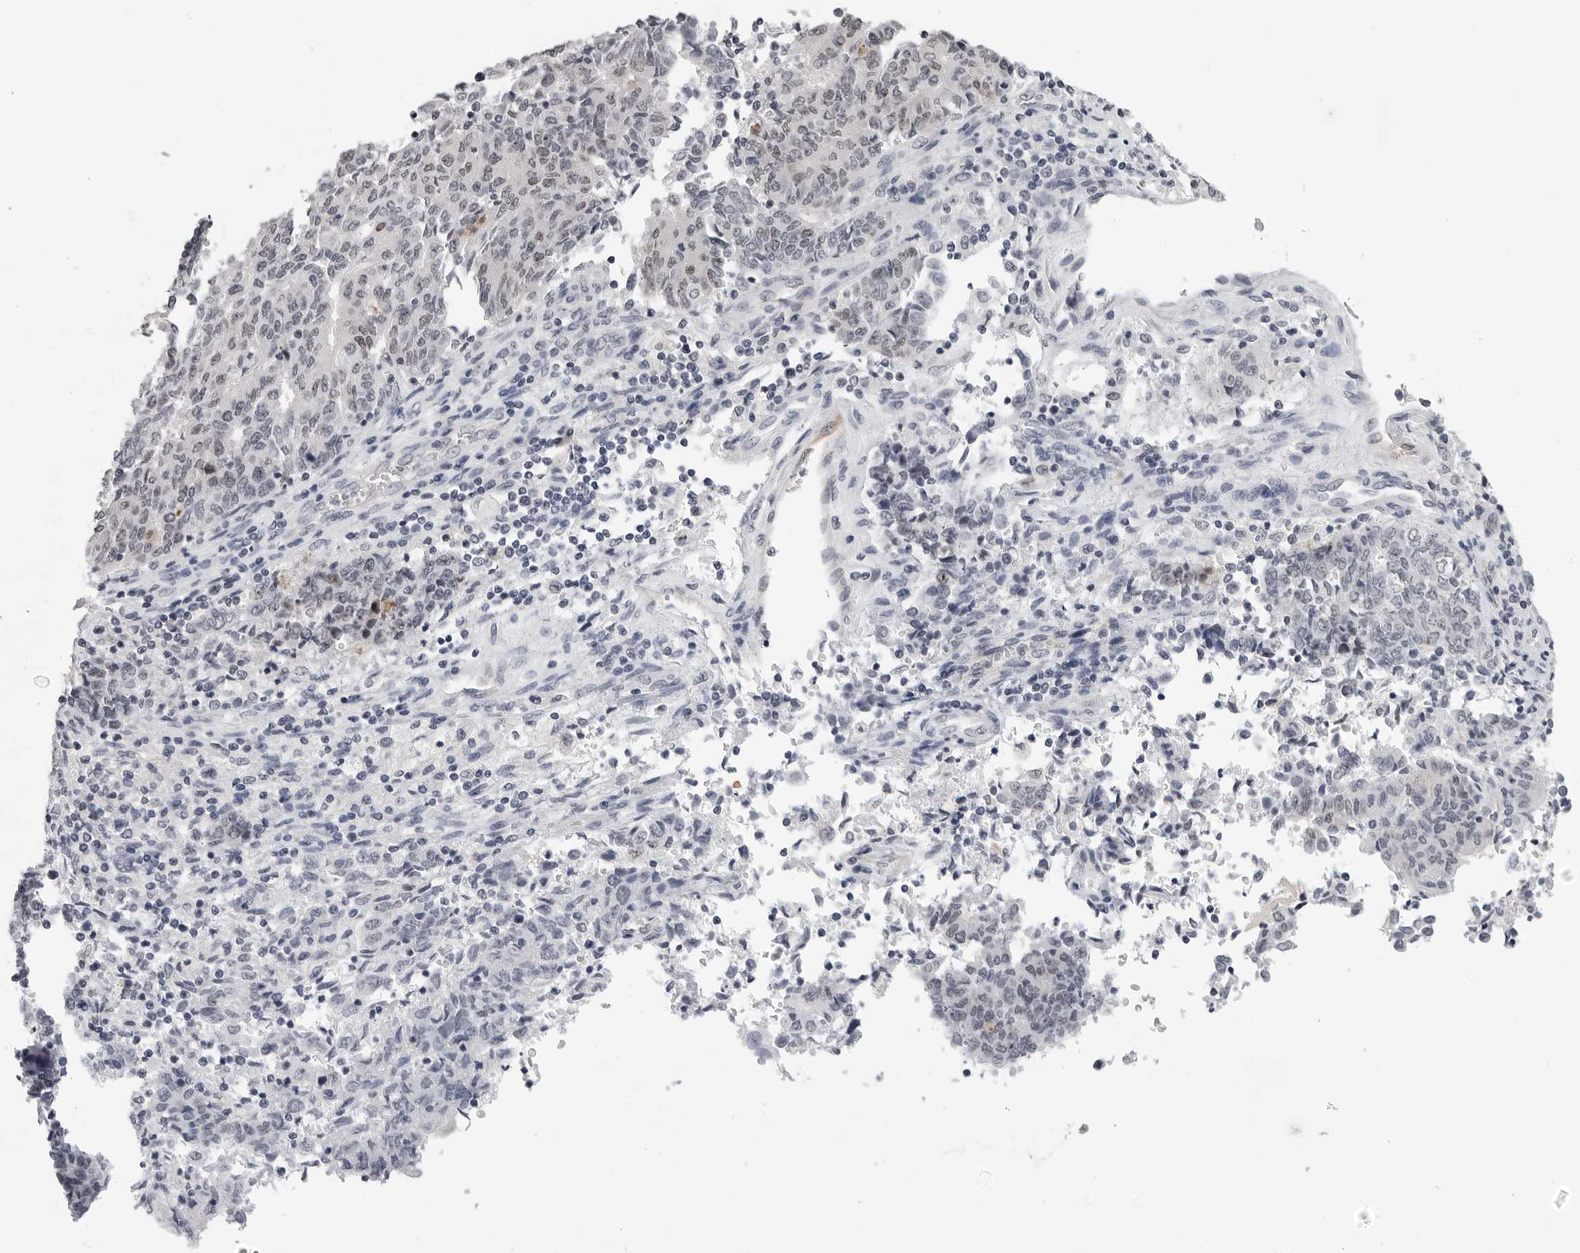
{"staining": {"intensity": "negative", "quantity": "none", "location": "none"}, "tissue": "endometrial cancer", "cell_type": "Tumor cells", "image_type": "cancer", "snomed": [{"axis": "morphology", "description": "Adenocarcinoma, NOS"}, {"axis": "topography", "description": "Endometrium"}], "caption": "High magnification brightfield microscopy of endometrial cancer (adenocarcinoma) stained with DAB (brown) and counterstained with hematoxylin (blue): tumor cells show no significant staining.", "gene": "GNL2", "patient": {"sex": "female", "age": 80}}